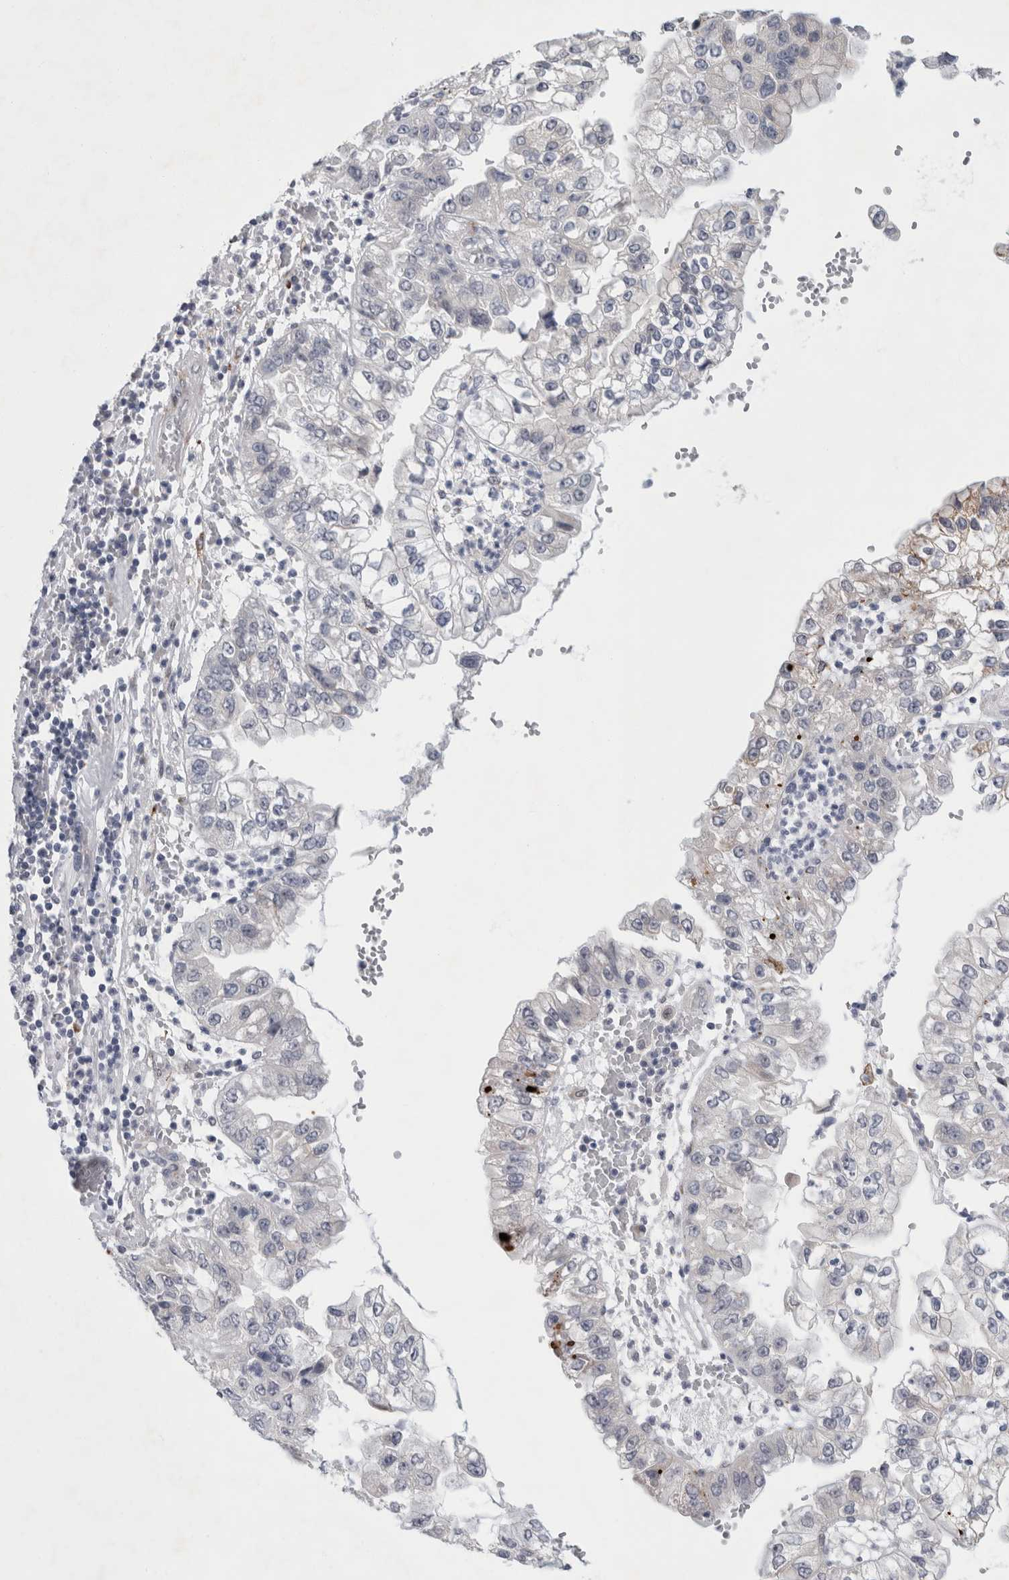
{"staining": {"intensity": "moderate", "quantity": "<25%", "location": "cytoplasmic/membranous"}, "tissue": "liver cancer", "cell_type": "Tumor cells", "image_type": "cancer", "snomed": [{"axis": "morphology", "description": "Cholangiocarcinoma"}, {"axis": "topography", "description": "Liver"}], "caption": "Immunohistochemistry micrograph of liver cancer stained for a protein (brown), which reveals low levels of moderate cytoplasmic/membranous staining in about <25% of tumor cells.", "gene": "NIPA1", "patient": {"sex": "female", "age": 79}}